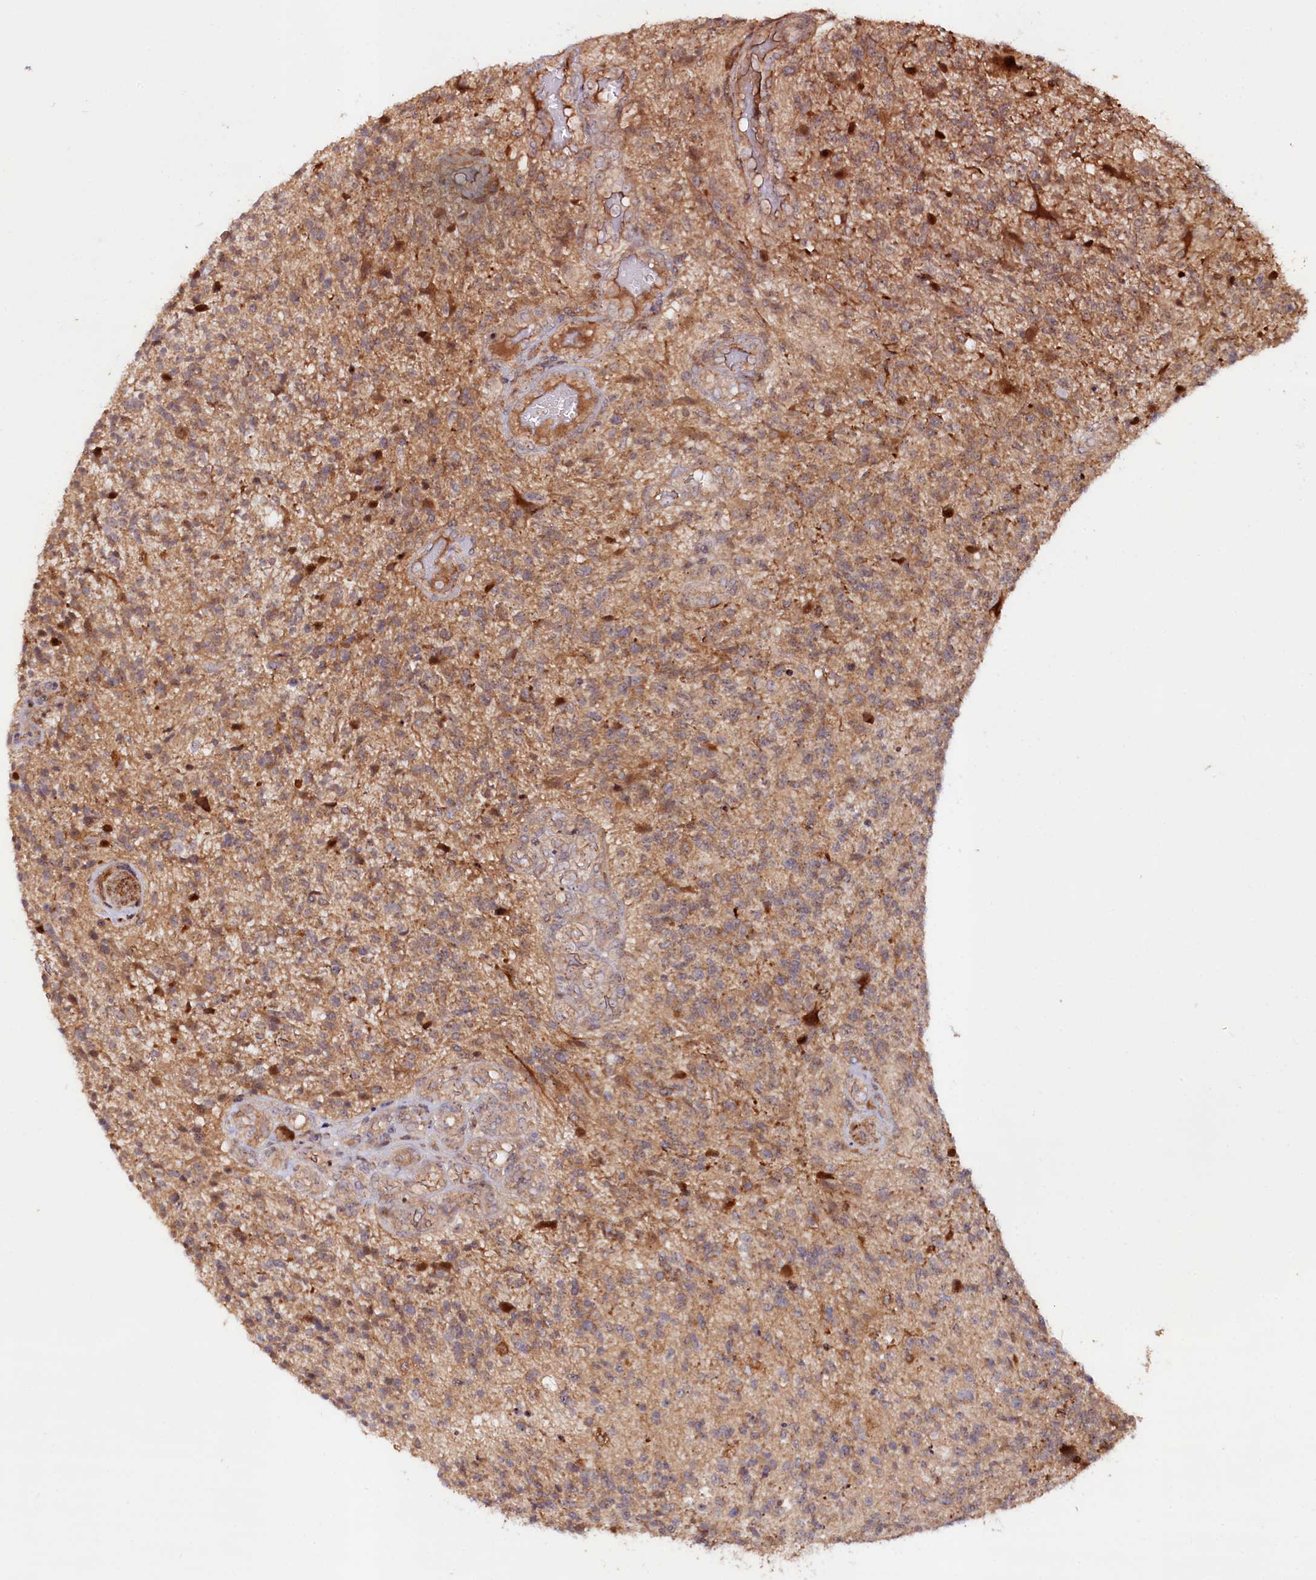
{"staining": {"intensity": "moderate", "quantity": ">75%", "location": "cytoplasmic/membranous"}, "tissue": "glioma", "cell_type": "Tumor cells", "image_type": "cancer", "snomed": [{"axis": "morphology", "description": "Glioma, malignant, High grade"}, {"axis": "topography", "description": "Brain"}], "caption": "There is medium levels of moderate cytoplasmic/membranous staining in tumor cells of glioma, as demonstrated by immunohistochemical staining (brown color).", "gene": "NEDD1", "patient": {"sex": "male", "age": 56}}